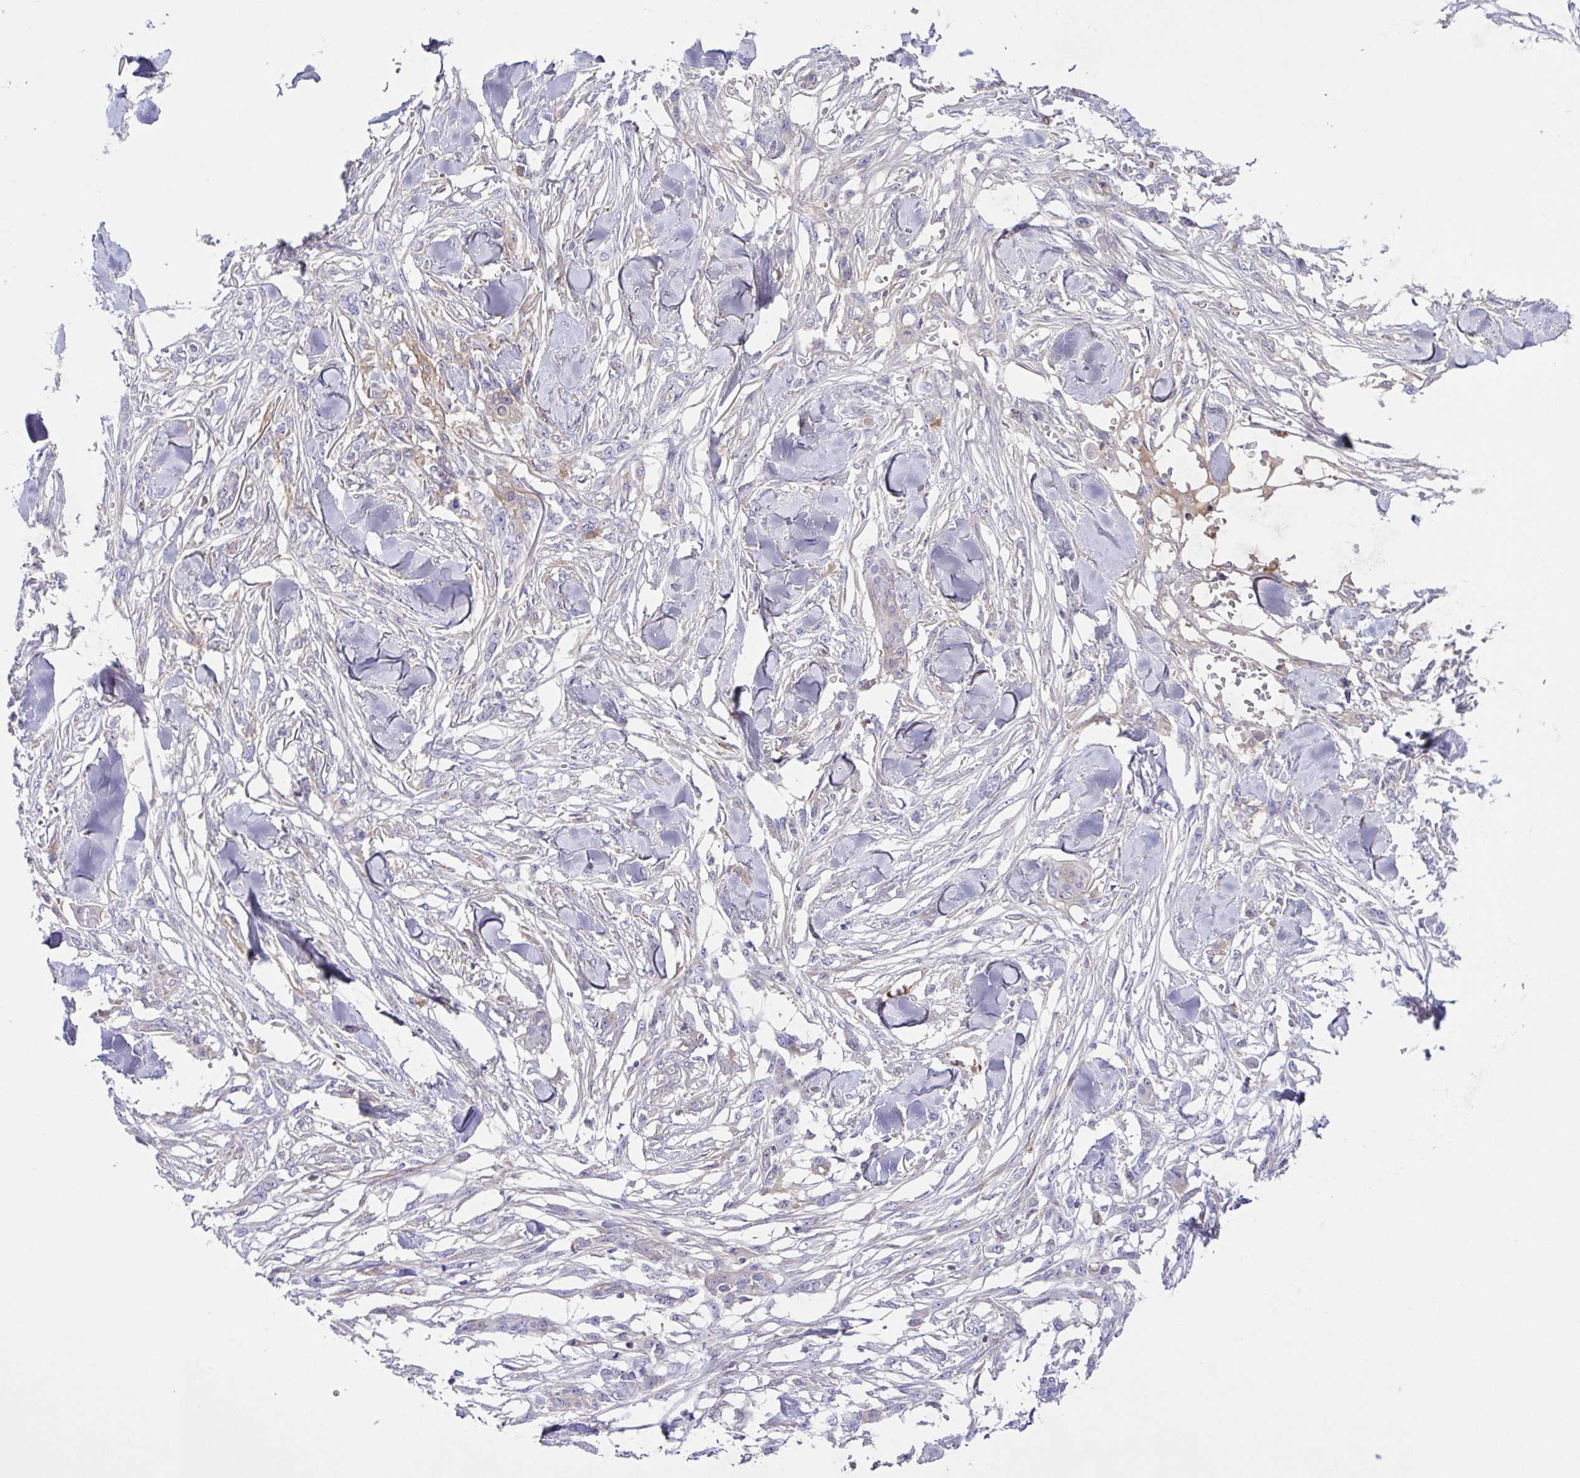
{"staining": {"intensity": "negative", "quantity": "none", "location": "none"}, "tissue": "skin cancer", "cell_type": "Tumor cells", "image_type": "cancer", "snomed": [{"axis": "morphology", "description": "Squamous cell carcinoma, NOS"}, {"axis": "topography", "description": "Skin"}], "caption": "A micrograph of skin cancer (squamous cell carcinoma) stained for a protein demonstrates no brown staining in tumor cells.", "gene": "IGFL1", "patient": {"sex": "female", "age": 59}}